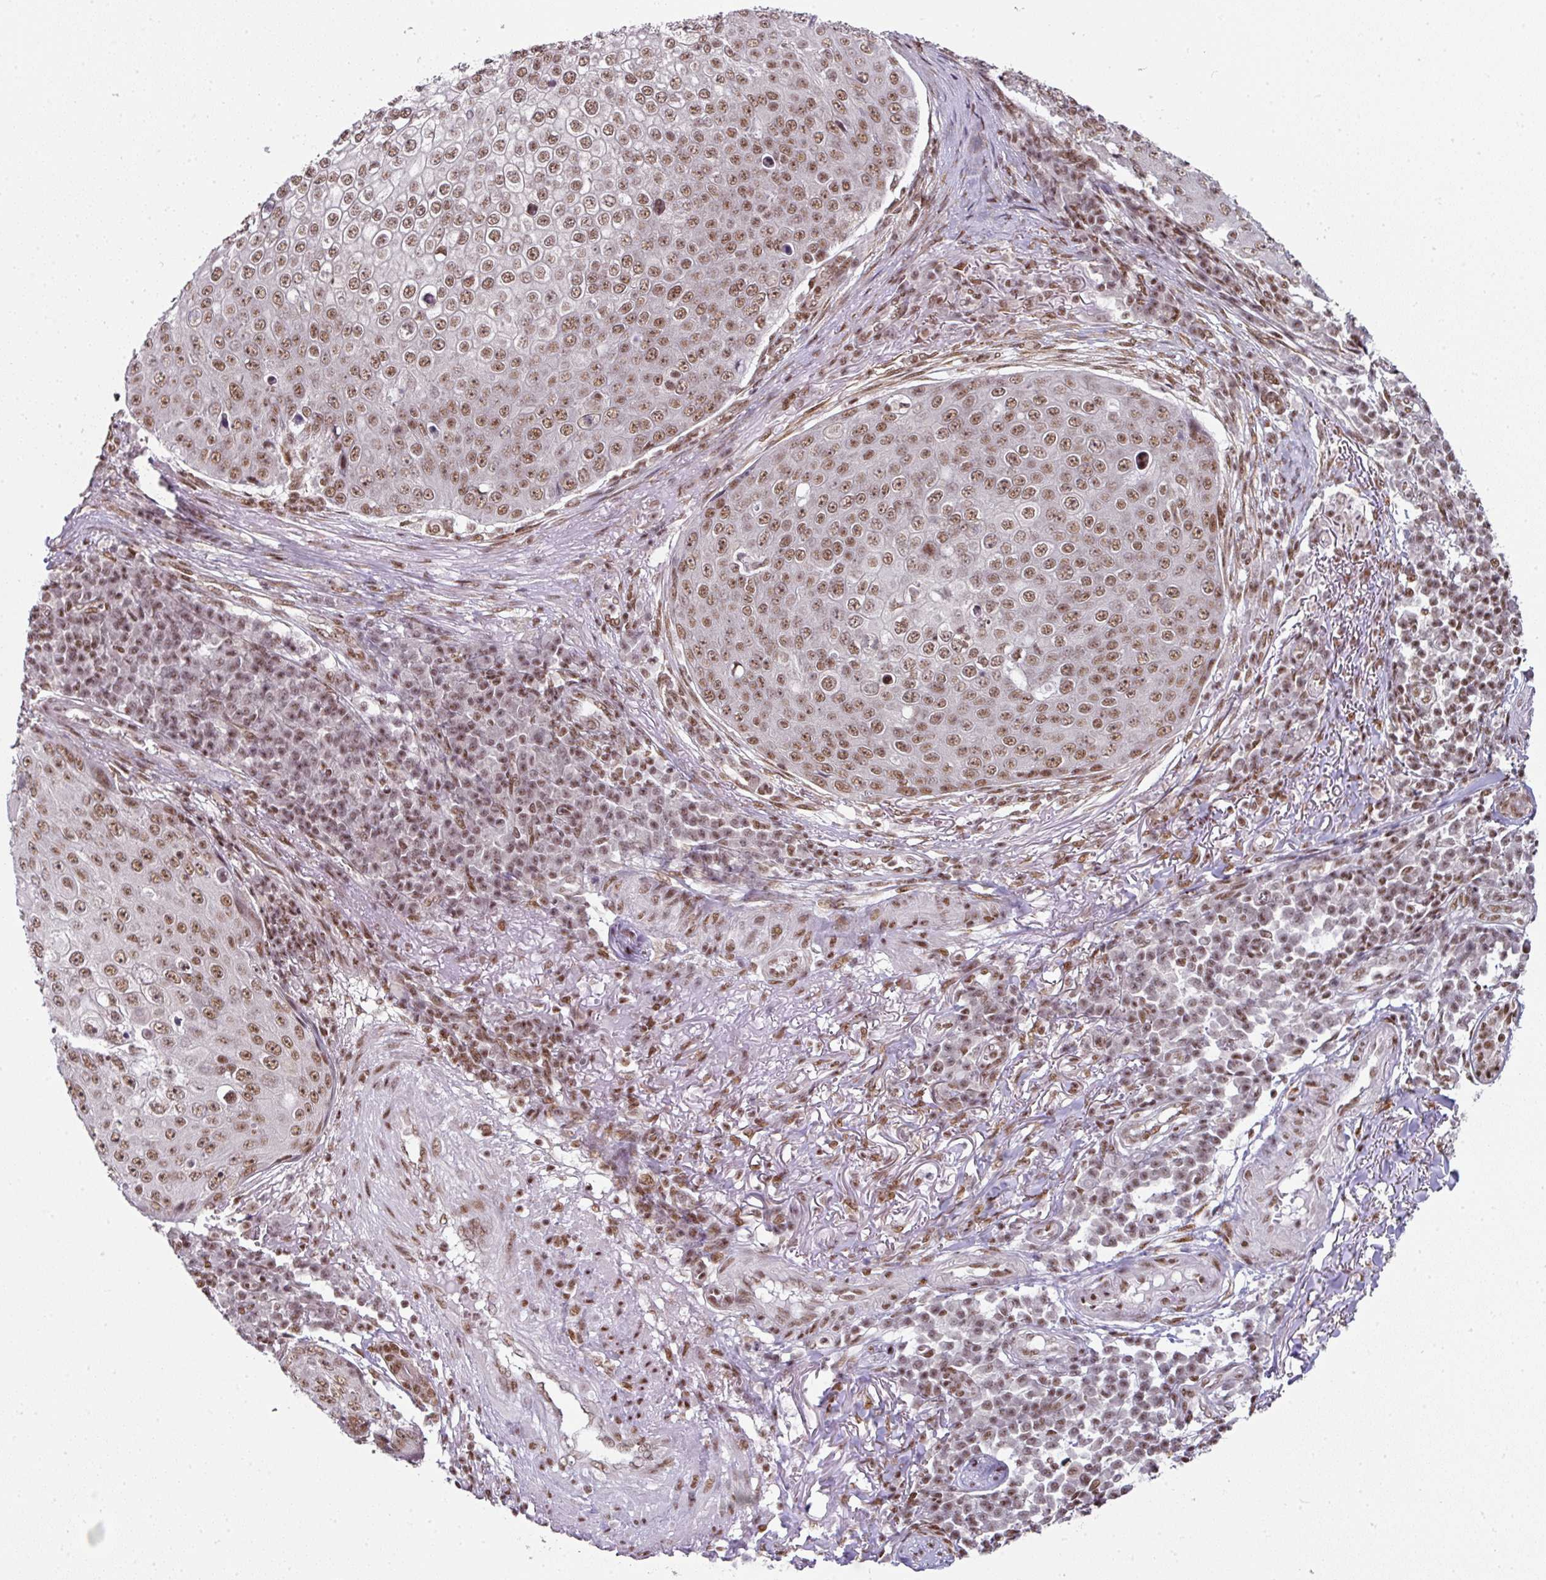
{"staining": {"intensity": "moderate", "quantity": ">75%", "location": "nuclear"}, "tissue": "skin cancer", "cell_type": "Tumor cells", "image_type": "cancer", "snomed": [{"axis": "morphology", "description": "Squamous cell carcinoma, NOS"}, {"axis": "topography", "description": "Skin"}], "caption": "Approximately >75% of tumor cells in skin cancer (squamous cell carcinoma) exhibit moderate nuclear protein positivity as visualized by brown immunohistochemical staining.", "gene": "NFYA", "patient": {"sex": "male", "age": 71}}